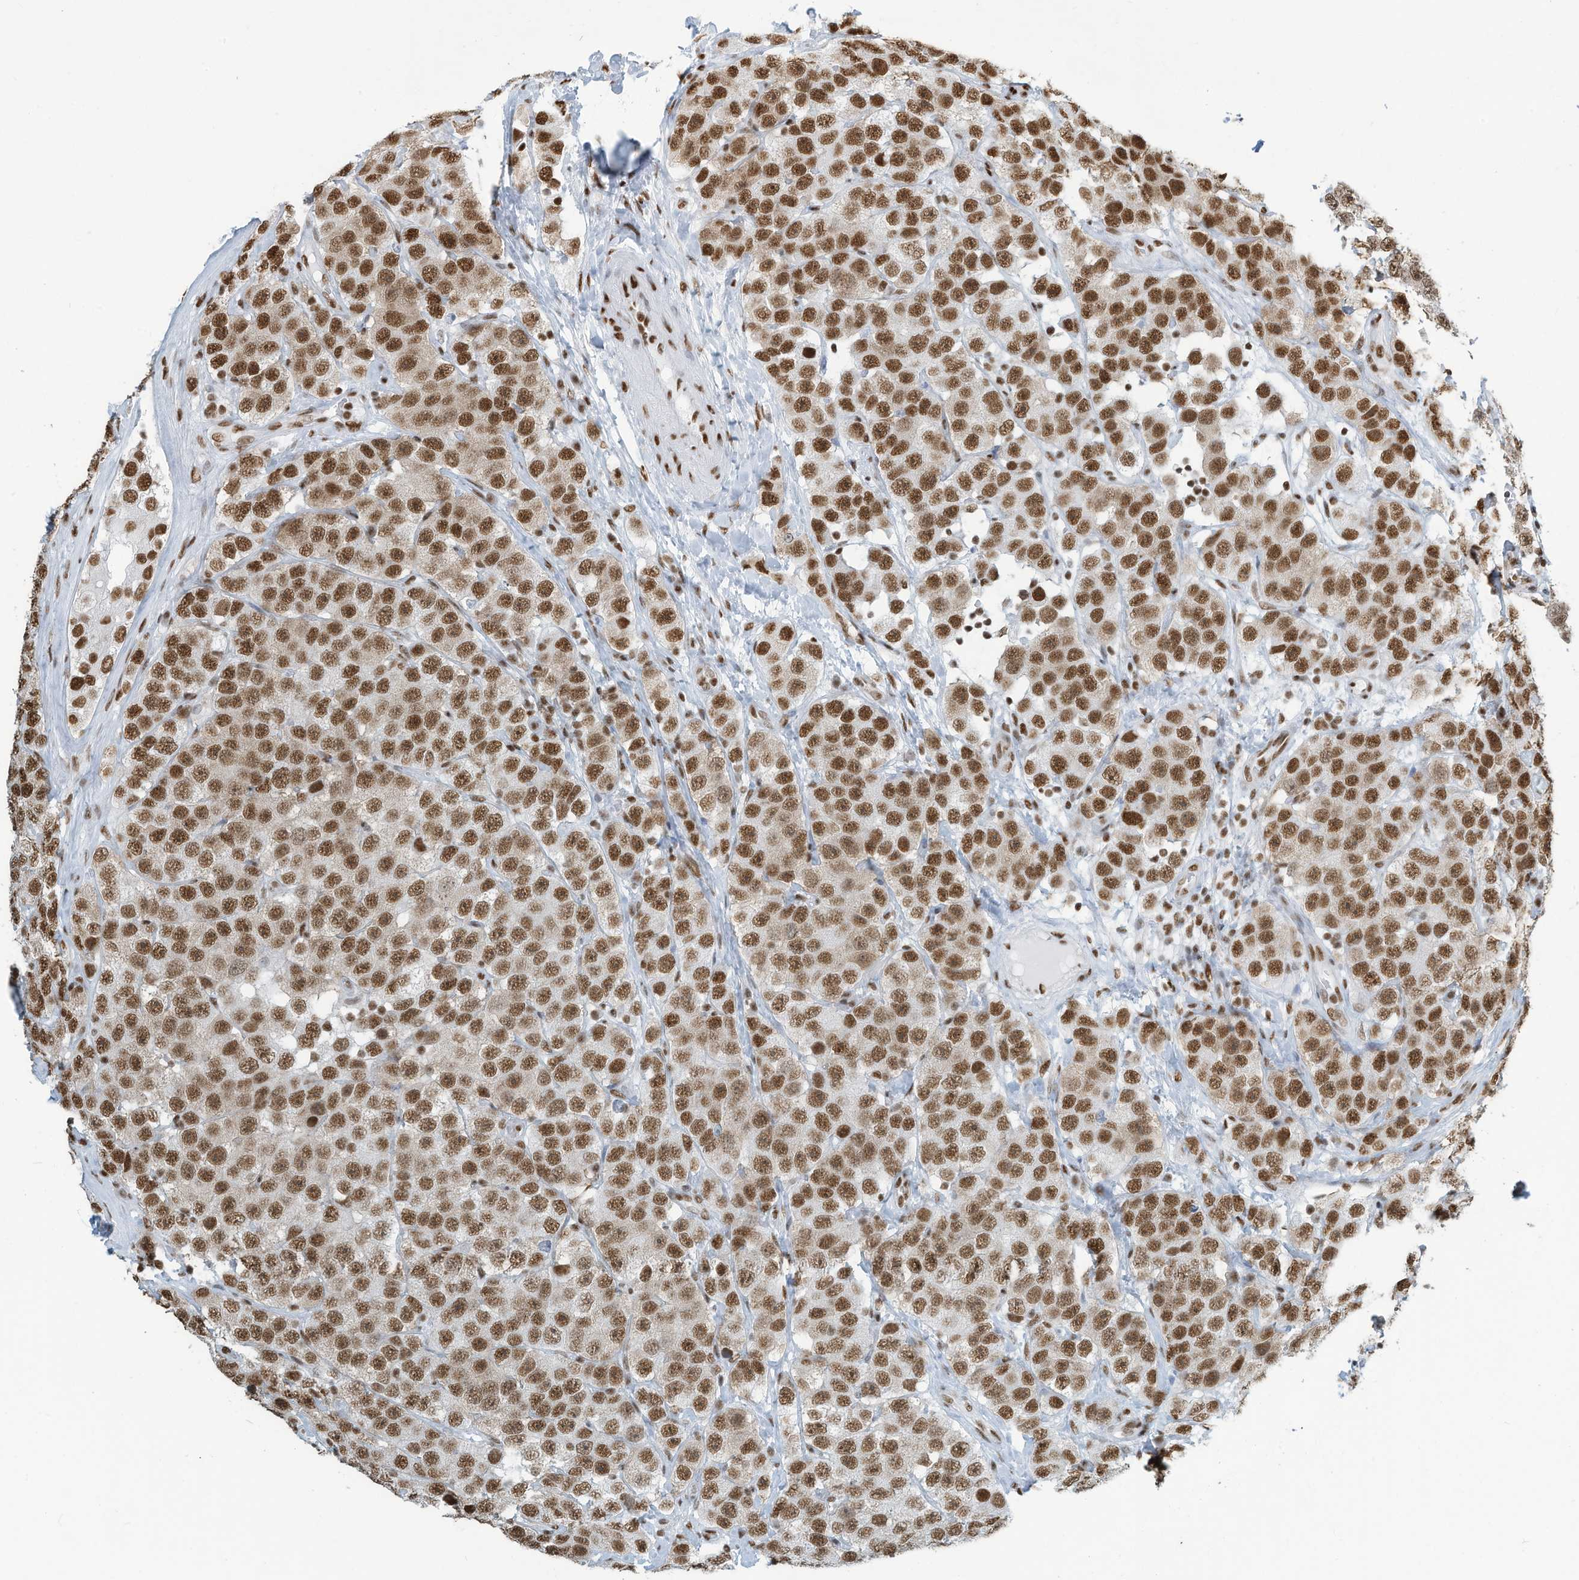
{"staining": {"intensity": "moderate", "quantity": ">75%", "location": "nuclear"}, "tissue": "testis cancer", "cell_type": "Tumor cells", "image_type": "cancer", "snomed": [{"axis": "morphology", "description": "Seminoma, NOS"}, {"axis": "topography", "description": "Testis"}], "caption": "Testis cancer stained with a brown dye demonstrates moderate nuclear positive staining in approximately >75% of tumor cells.", "gene": "SARNP", "patient": {"sex": "male", "age": 28}}